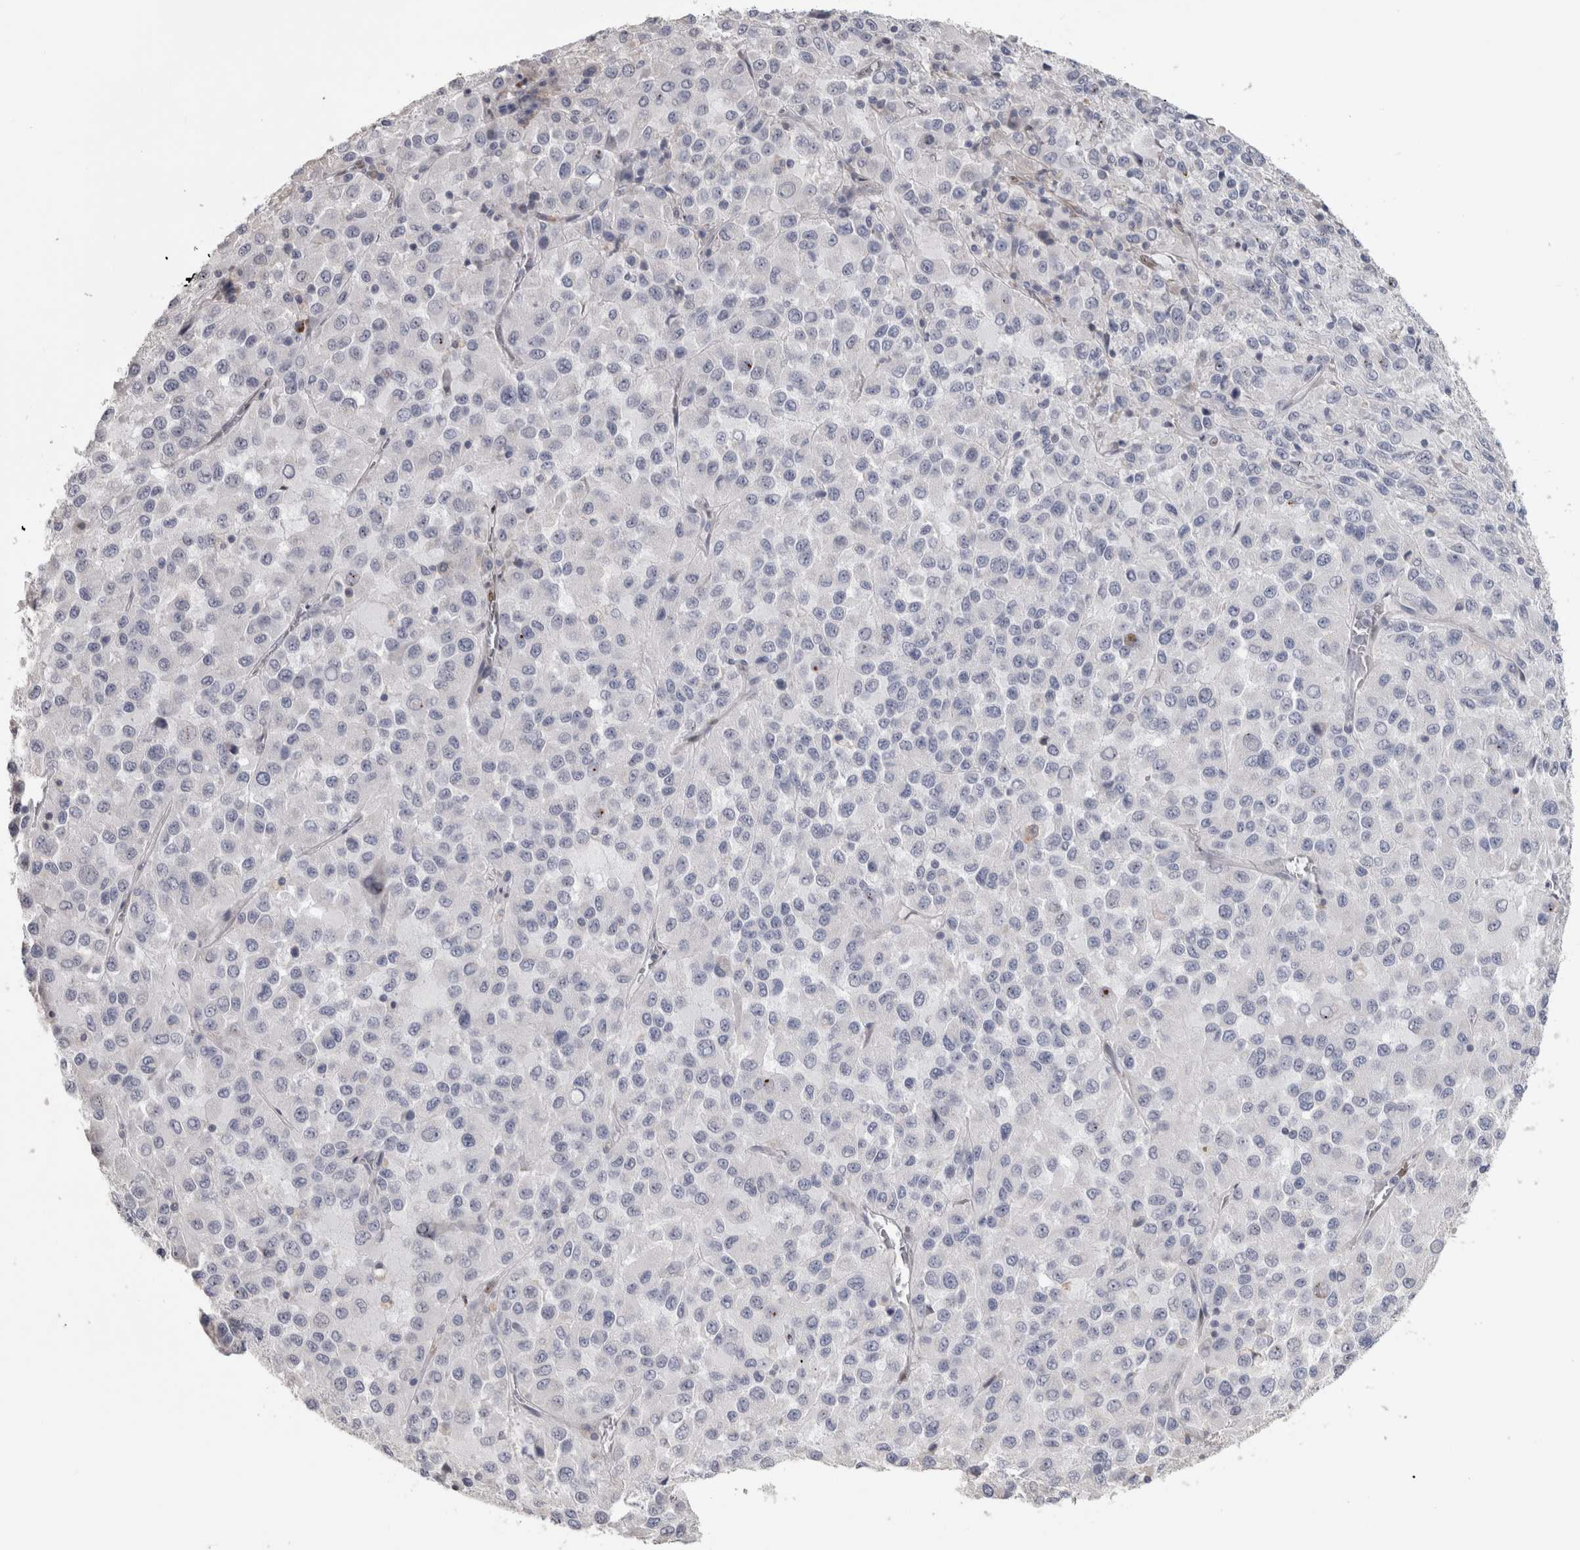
{"staining": {"intensity": "negative", "quantity": "none", "location": "none"}, "tissue": "melanoma", "cell_type": "Tumor cells", "image_type": "cancer", "snomed": [{"axis": "morphology", "description": "Malignant melanoma, Metastatic site"}, {"axis": "topography", "description": "Lung"}], "caption": "Tumor cells are negative for brown protein staining in malignant melanoma (metastatic site).", "gene": "IL33", "patient": {"sex": "male", "age": 64}}